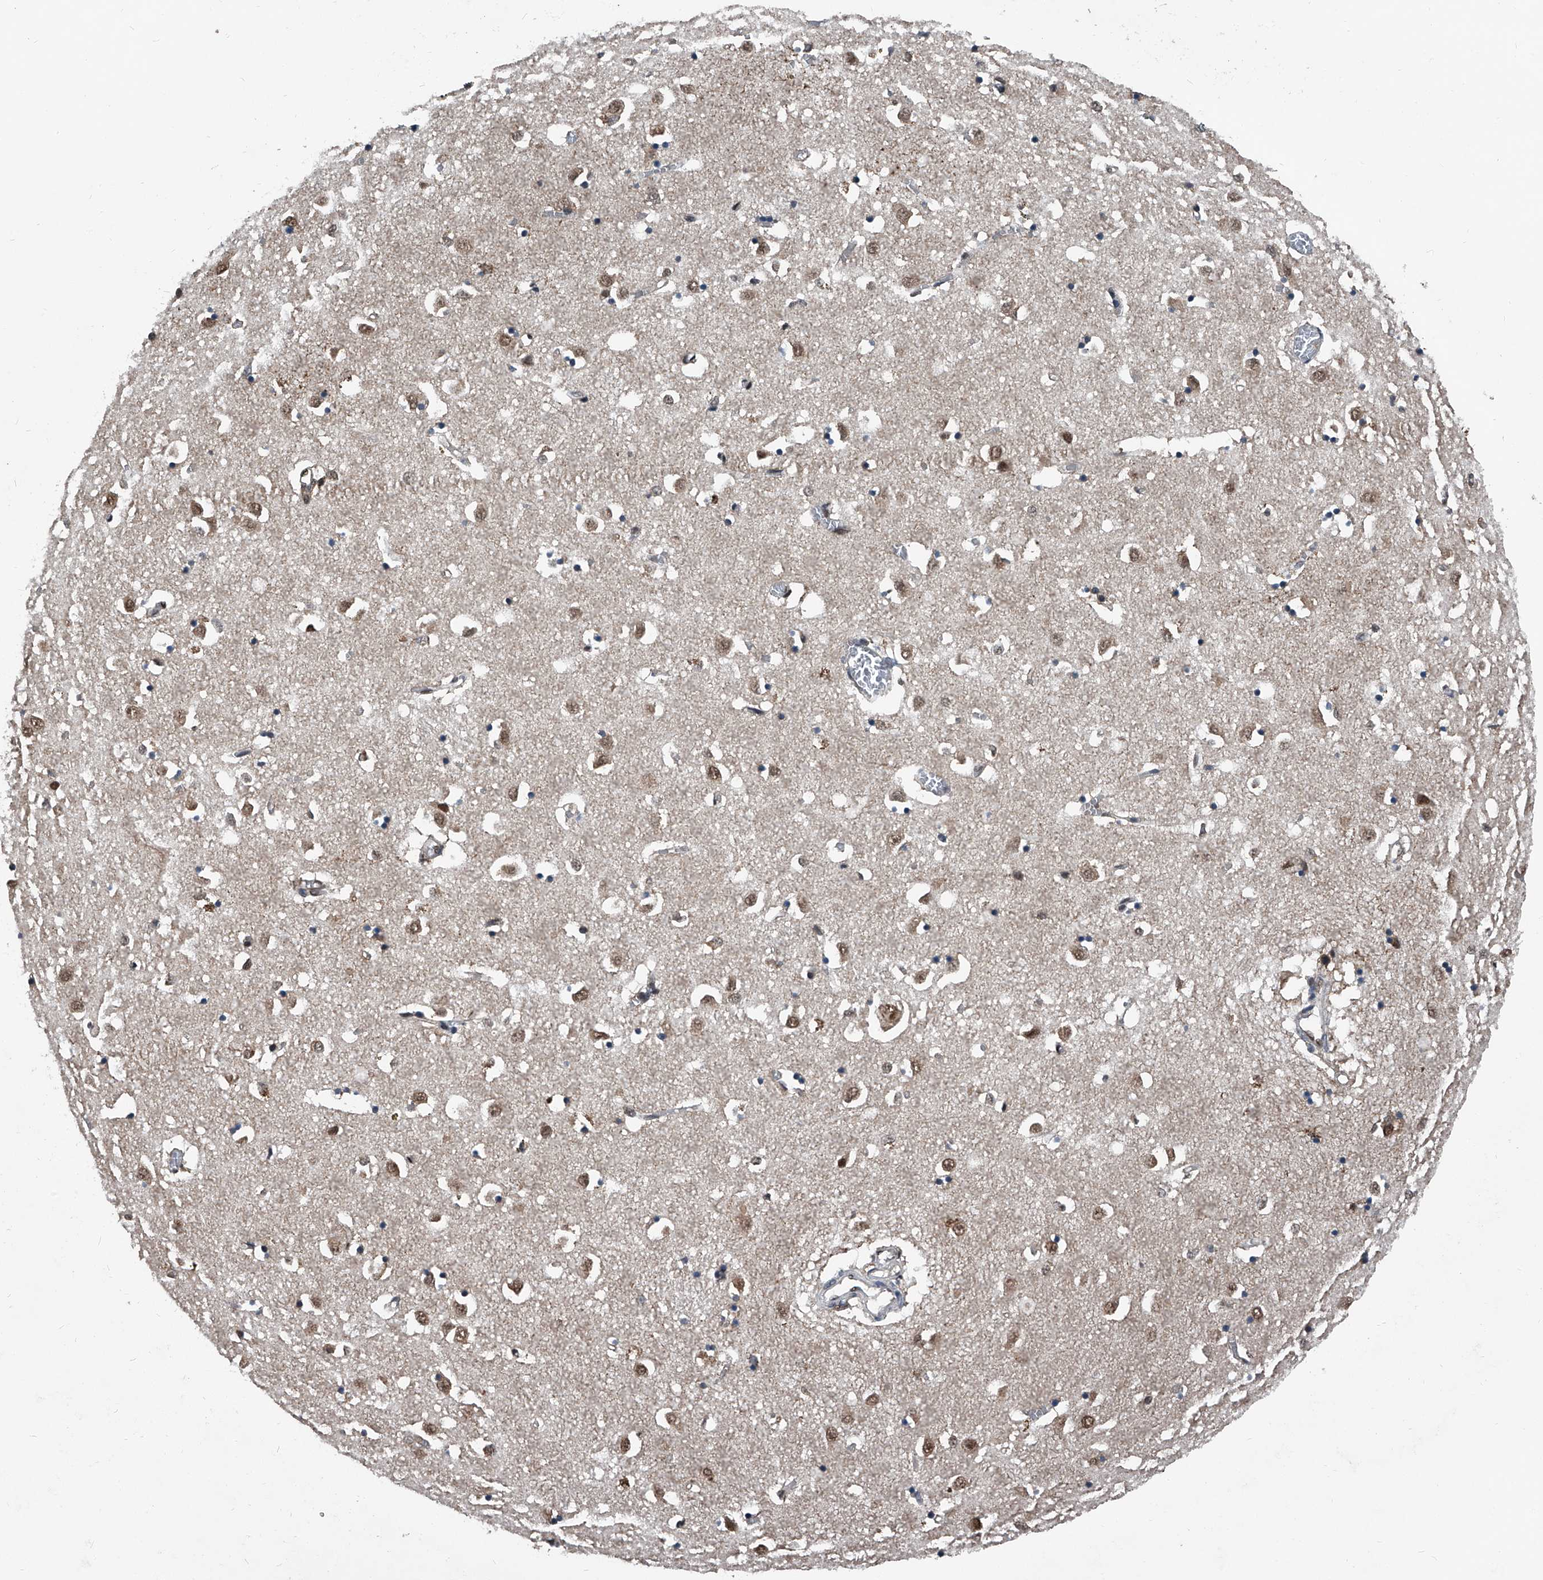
{"staining": {"intensity": "moderate", "quantity": "<25%", "location": "nuclear"}, "tissue": "caudate", "cell_type": "Glial cells", "image_type": "normal", "snomed": [{"axis": "morphology", "description": "Normal tissue, NOS"}, {"axis": "topography", "description": "Lateral ventricle wall"}], "caption": "Protein expression analysis of normal caudate exhibits moderate nuclear expression in about <25% of glial cells. Nuclei are stained in blue.", "gene": "FKBP5", "patient": {"sex": "male", "age": 70}}